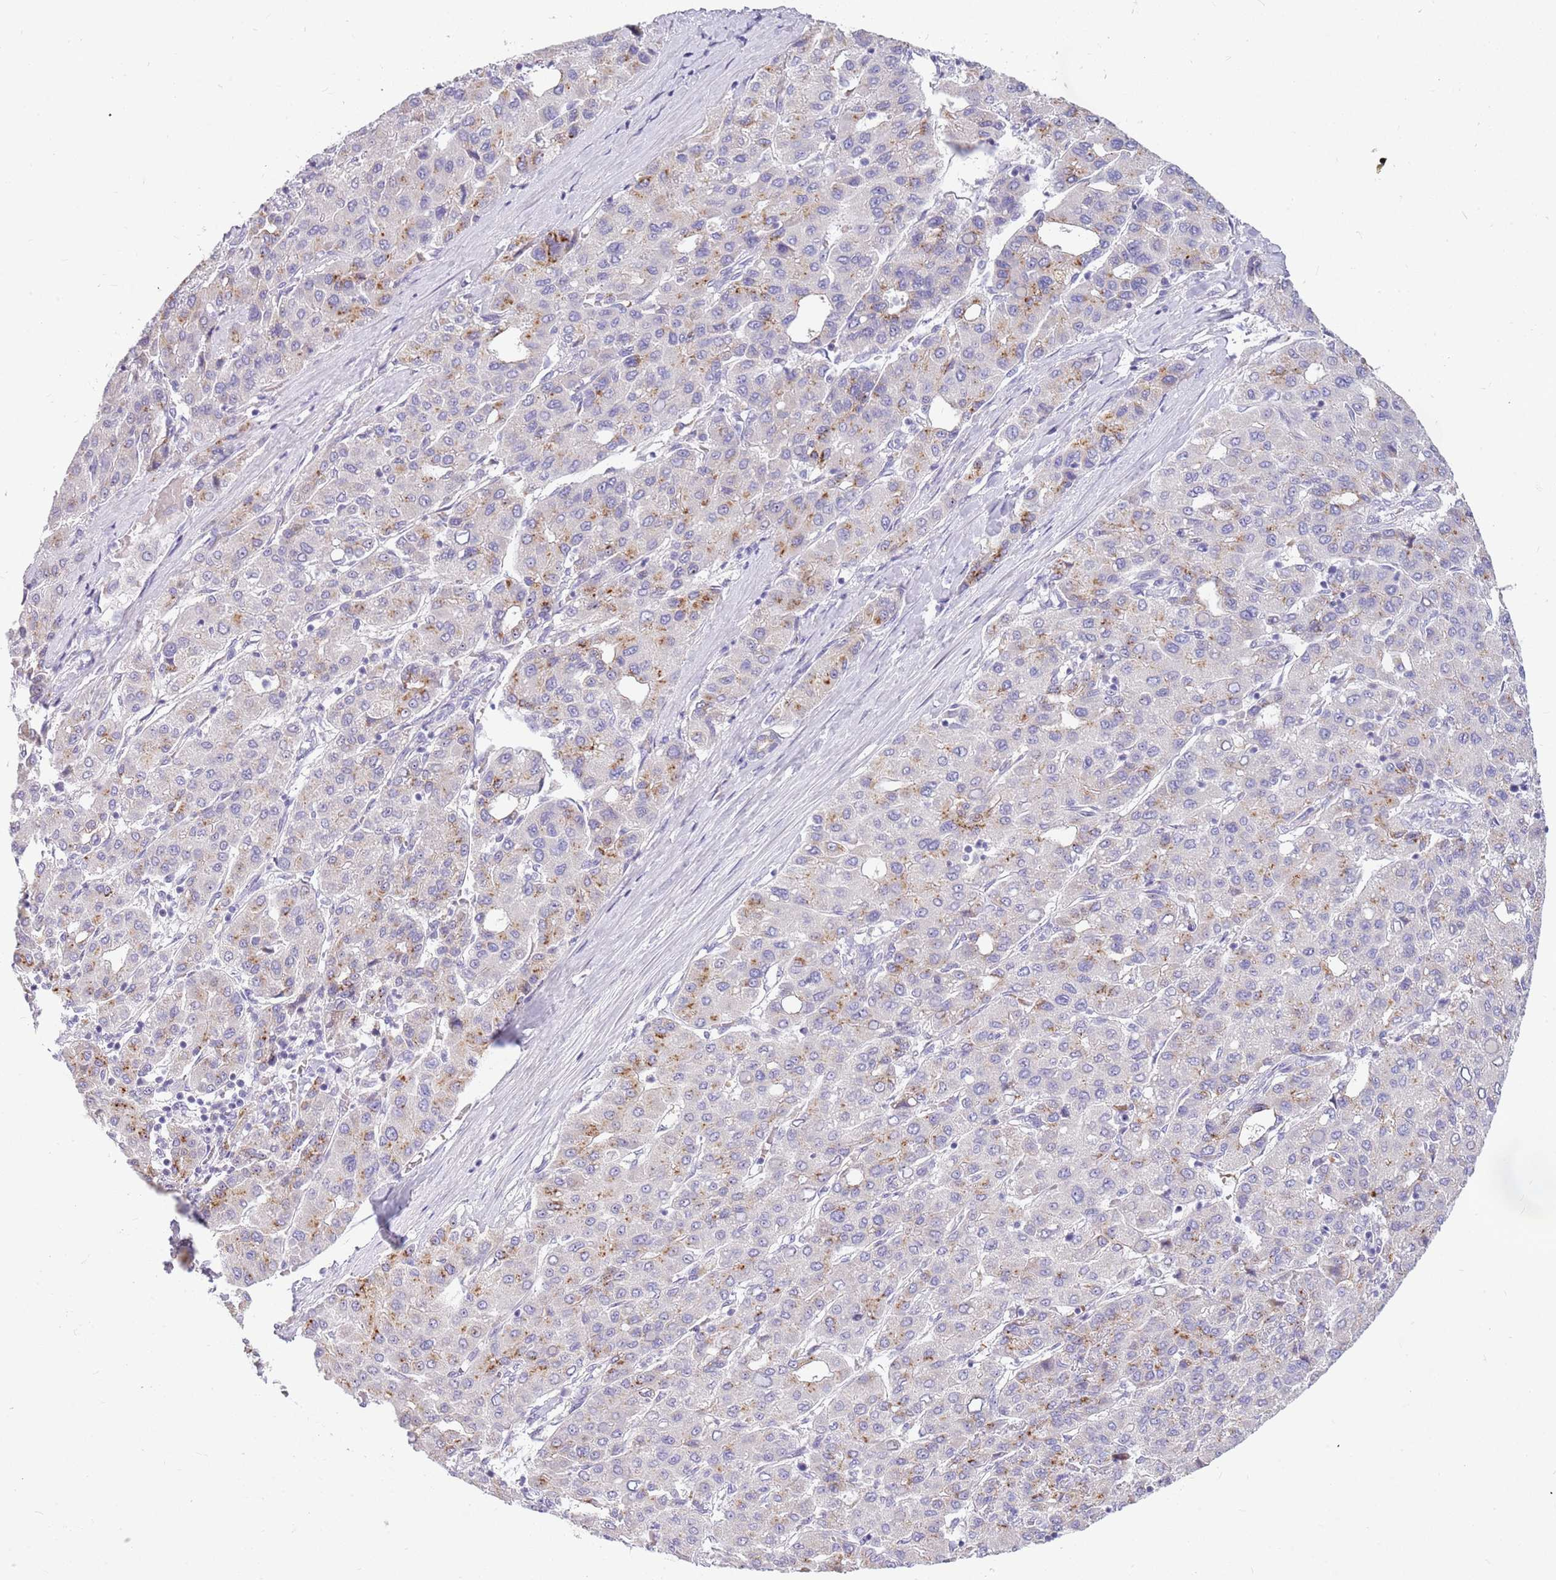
{"staining": {"intensity": "moderate", "quantity": "<25%", "location": "cytoplasmic/membranous"}, "tissue": "liver cancer", "cell_type": "Tumor cells", "image_type": "cancer", "snomed": [{"axis": "morphology", "description": "Carcinoma, Hepatocellular, NOS"}, {"axis": "topography", "description": "Liver"}], "caption": "Immunohistochemical staining of human liver cancer demonstrates moderate cytoplasmic/membranous protein staining in about <25% of tumor cells.", "gene": "DNAJA3", "patient": {"sex": "male", "age": 65}}